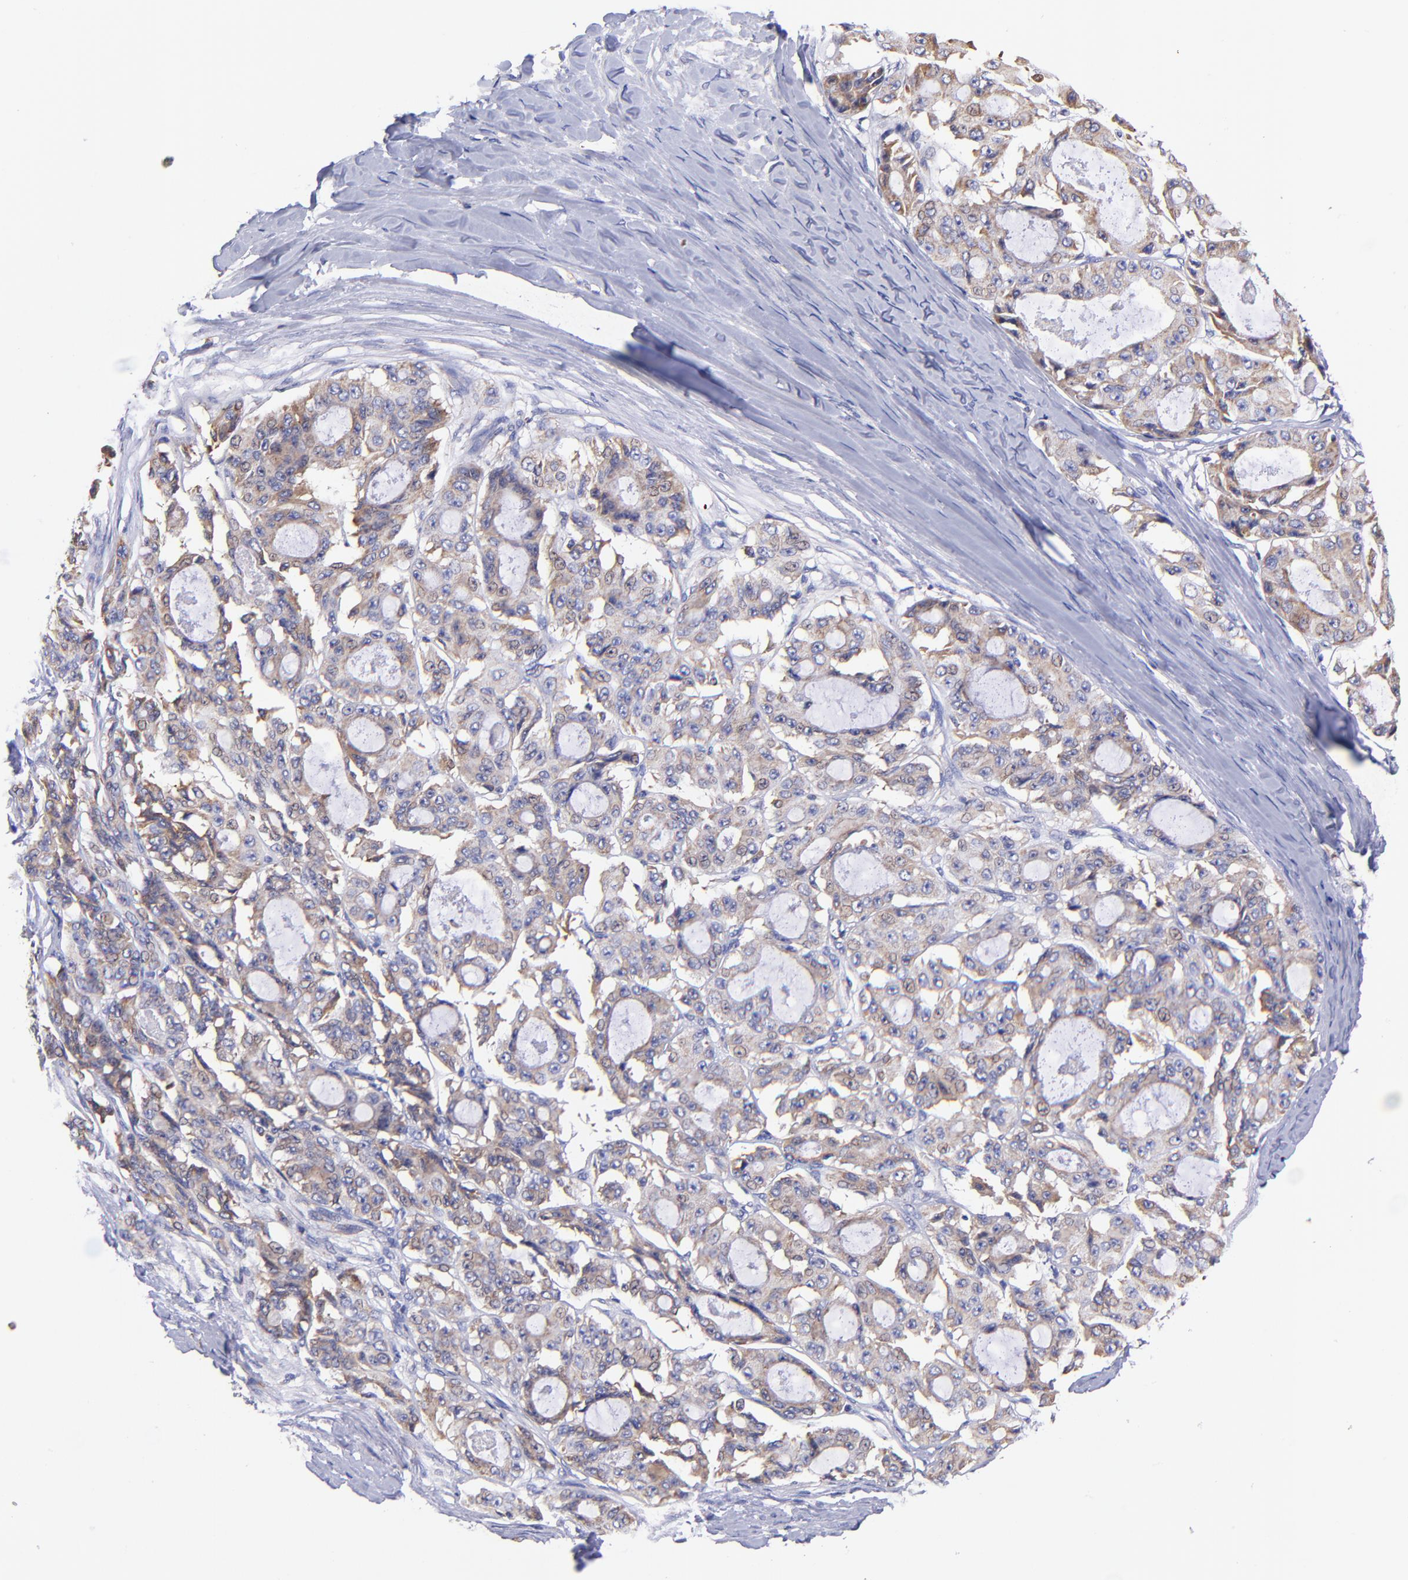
{"staining": {"intensity": "weak", "quantity": ">75%", "location": "cytoplasmic/membranous"}, "tissue": "ovarian cancer", "cell_type": "Tumor cells", "image_type": "cancer", "snomed": [{"axis": "morphology", "description": "Carcinoma, endometroid"}, {"axis": "topography", "description": "Ovary"}], "caption": "Ovarian cancer (endometroid carcinoma) tissue exhibits weak cytoplasmic/membranous staining in approximately >75% of tumor cells", "gene": "PREX1", "patient": {"sex": "female", "age": 61}}